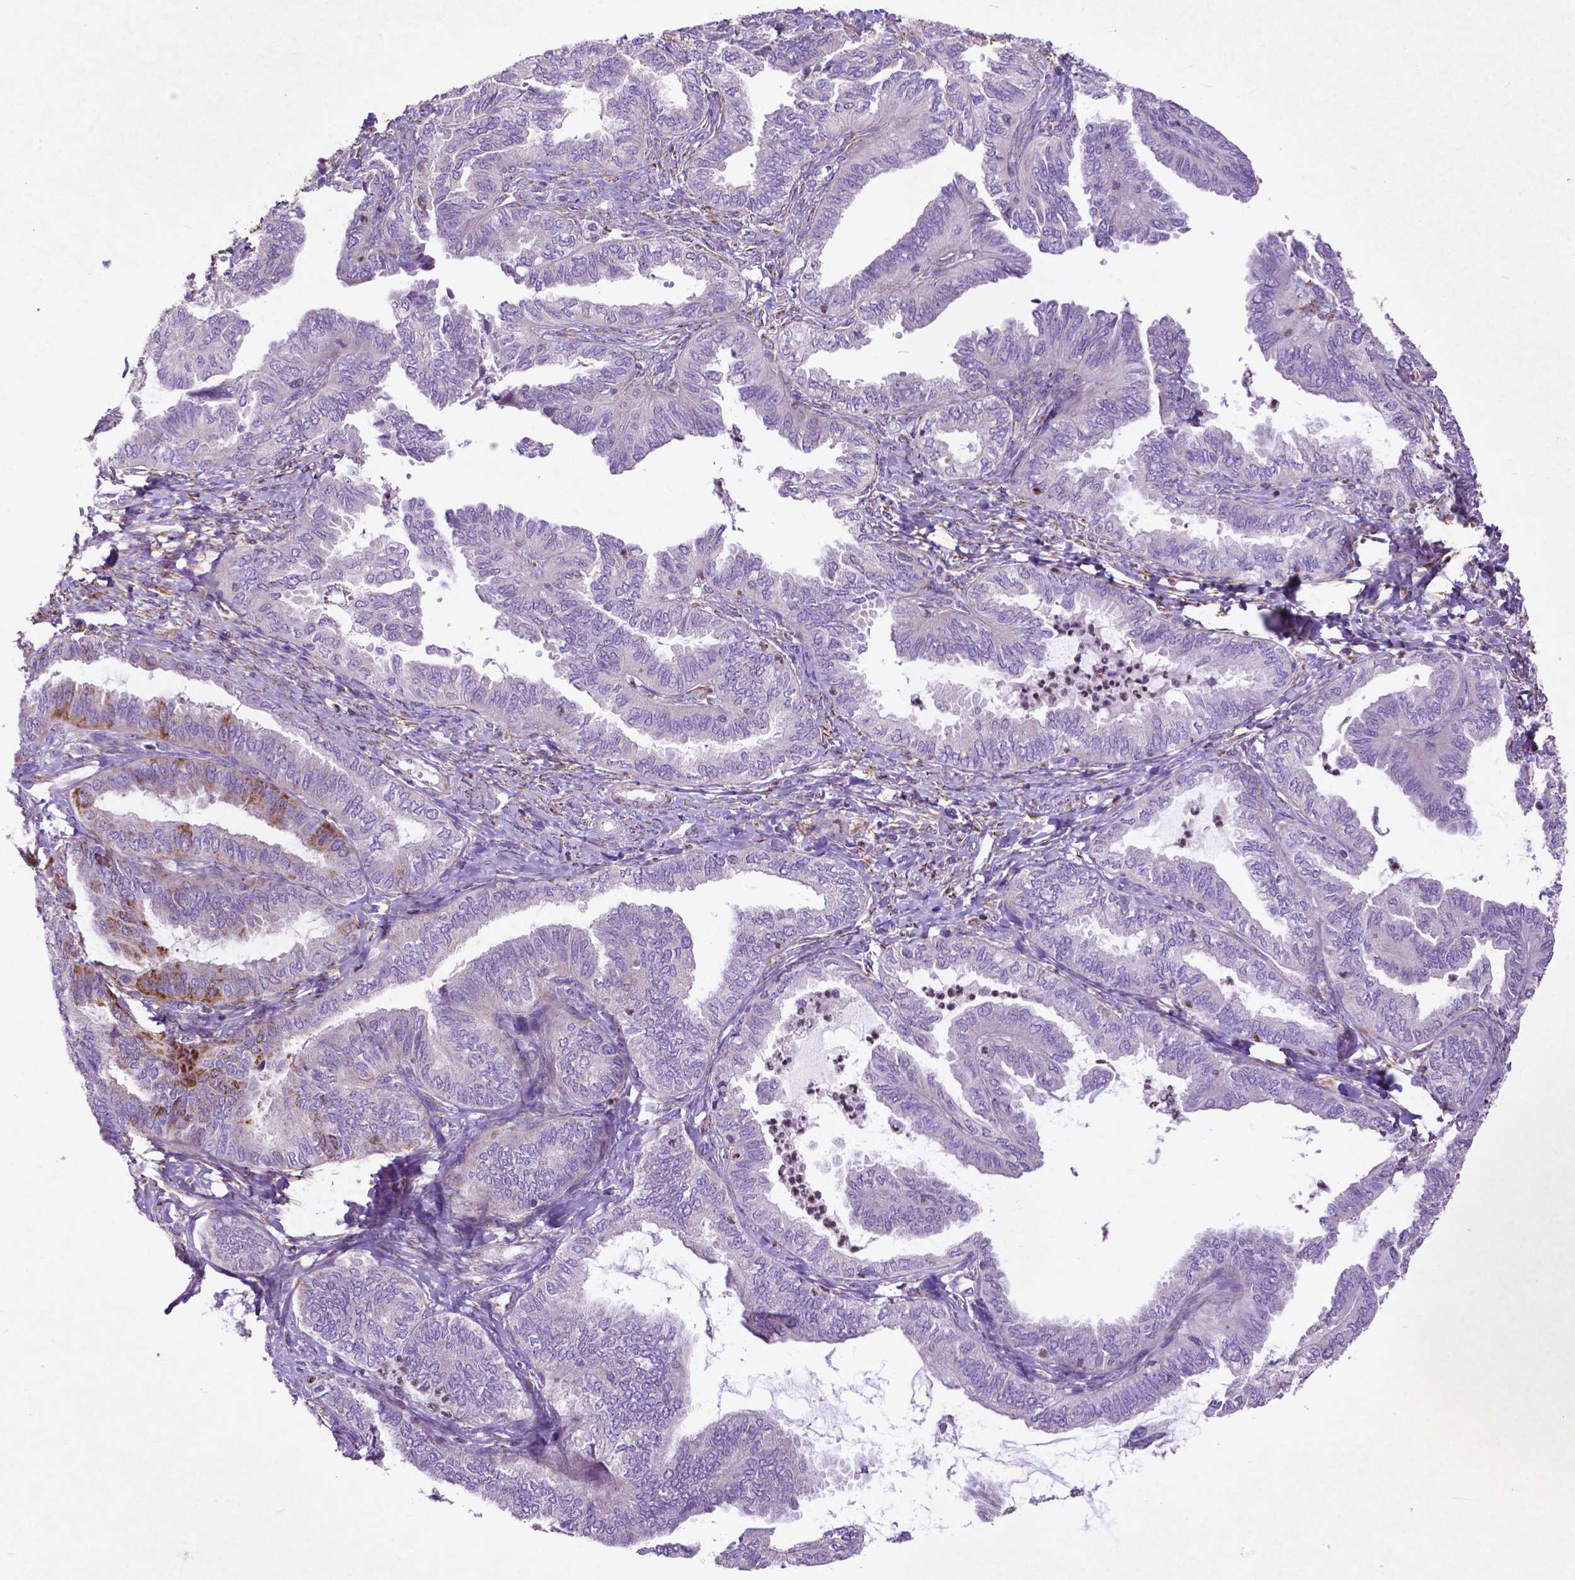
{"staining": {"intensity": "moderate", "quantity": "<25%", "location": "cytoplasmic/membranous"}, "tissue": "ovarian cancer", "cell_type": "Tumor cells", "image_type": "cancer", "snomed": [{"axis": "morphology", "description": "Carcinoma, endometroid"}, {"axis": "topography", "description": "Ovary"}], "caption": "DAB (3,3'-diaminobenzidine) immunohistochemical staining of human ovarian endometroid carcinoma demonstrates moderate cytoplasmic/membranous protein staining in approximately <25% of tumor cells.", "gene": "THEGL", "patient": {"sex": "female", "age": 70}}